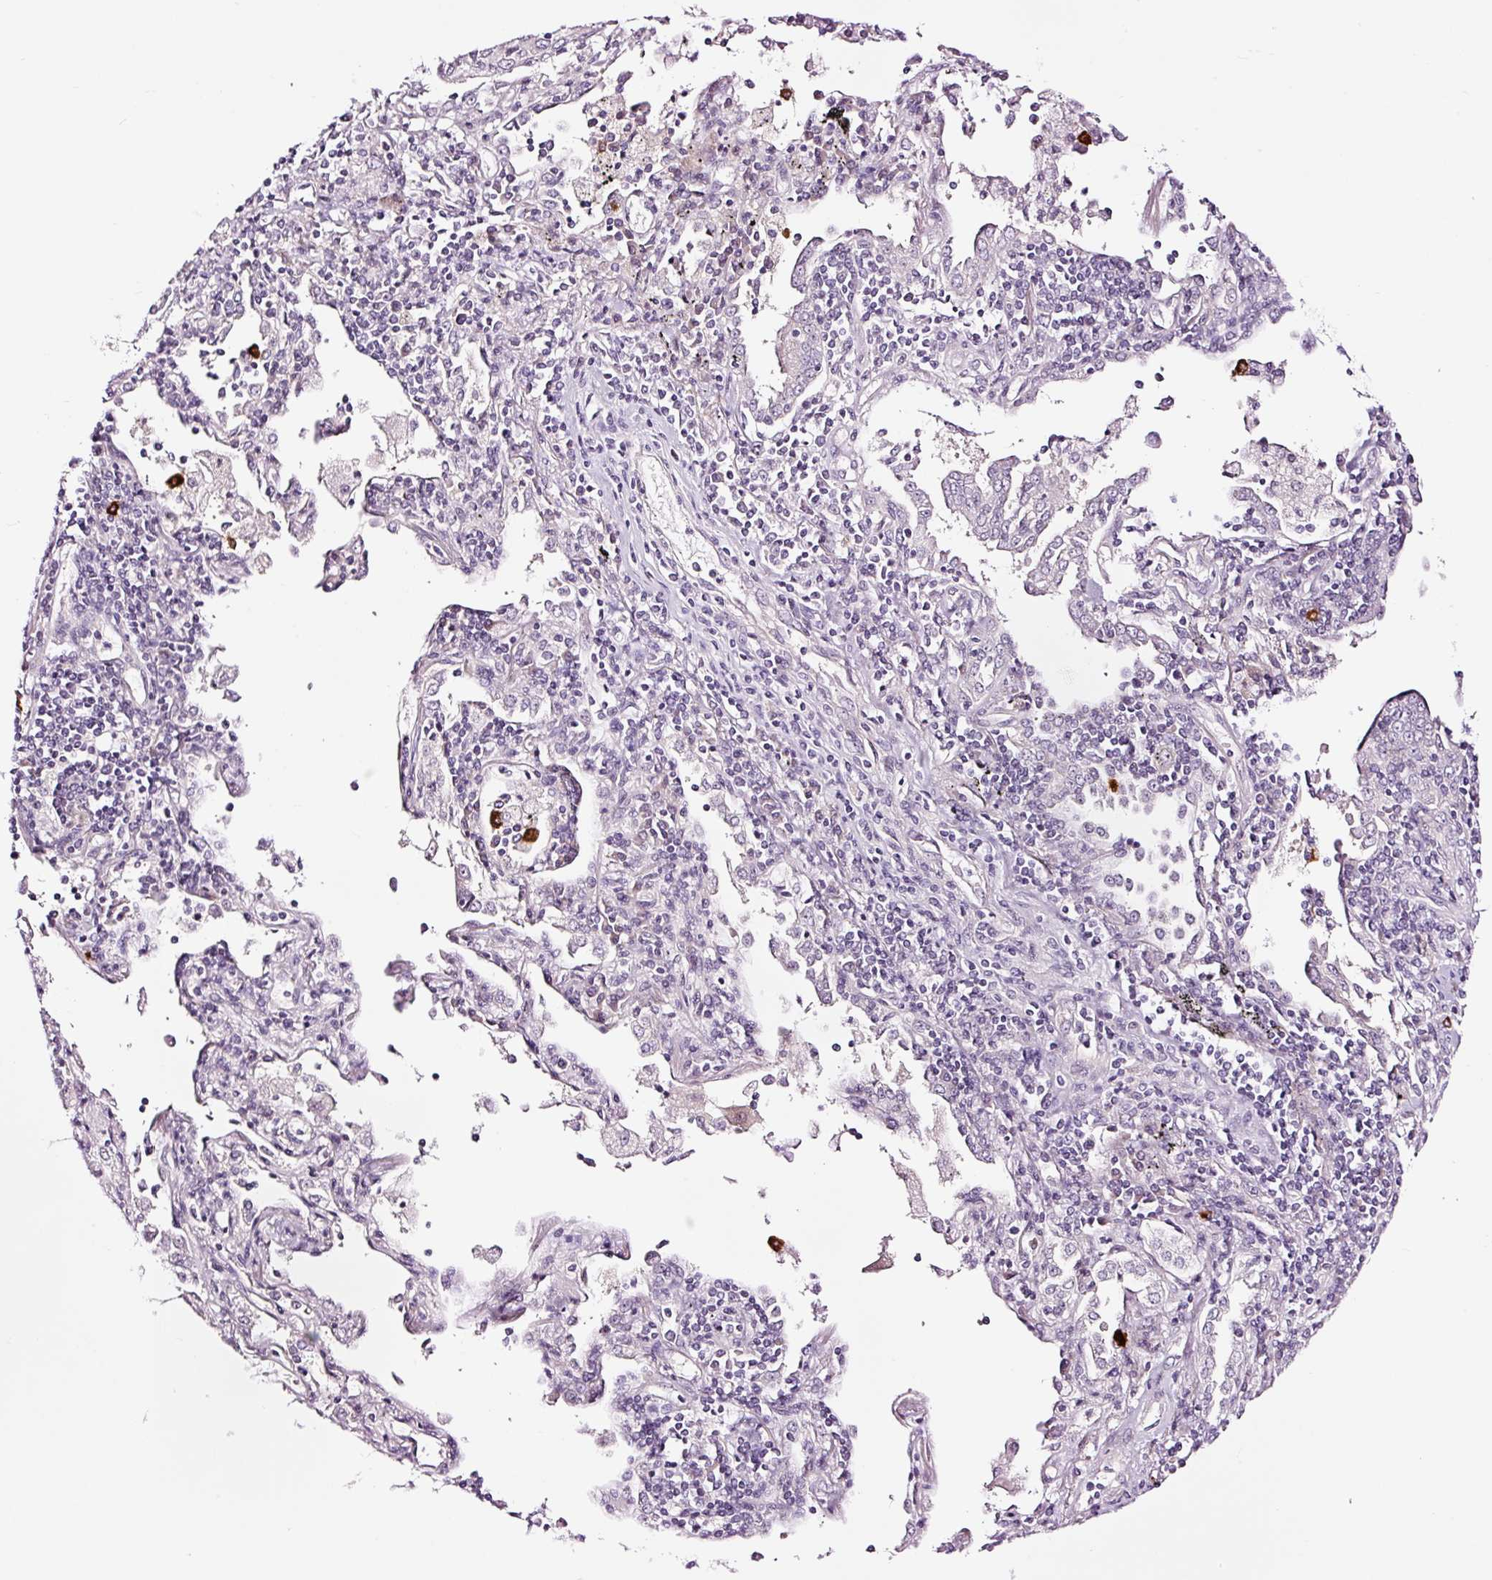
{"staining": {"intensity": "negative", "quantity": "none", "location": "none"}, "tissue": "lung cancer", "cell_type": "Tumor cells", "image_type": "cancer", "snomed": [{"axis": "morphology", "description": "Squamous cell carcinoma, NOS"}, {"axis": "topography", "description": "Lung"}], "caption": "Immunohistochemical staining of squamous cell carcinoma (lung) exhibits no significant staining in tumor cells.", "gene": "UTP14A", "patient": {"sex": "female", "age": 66}}